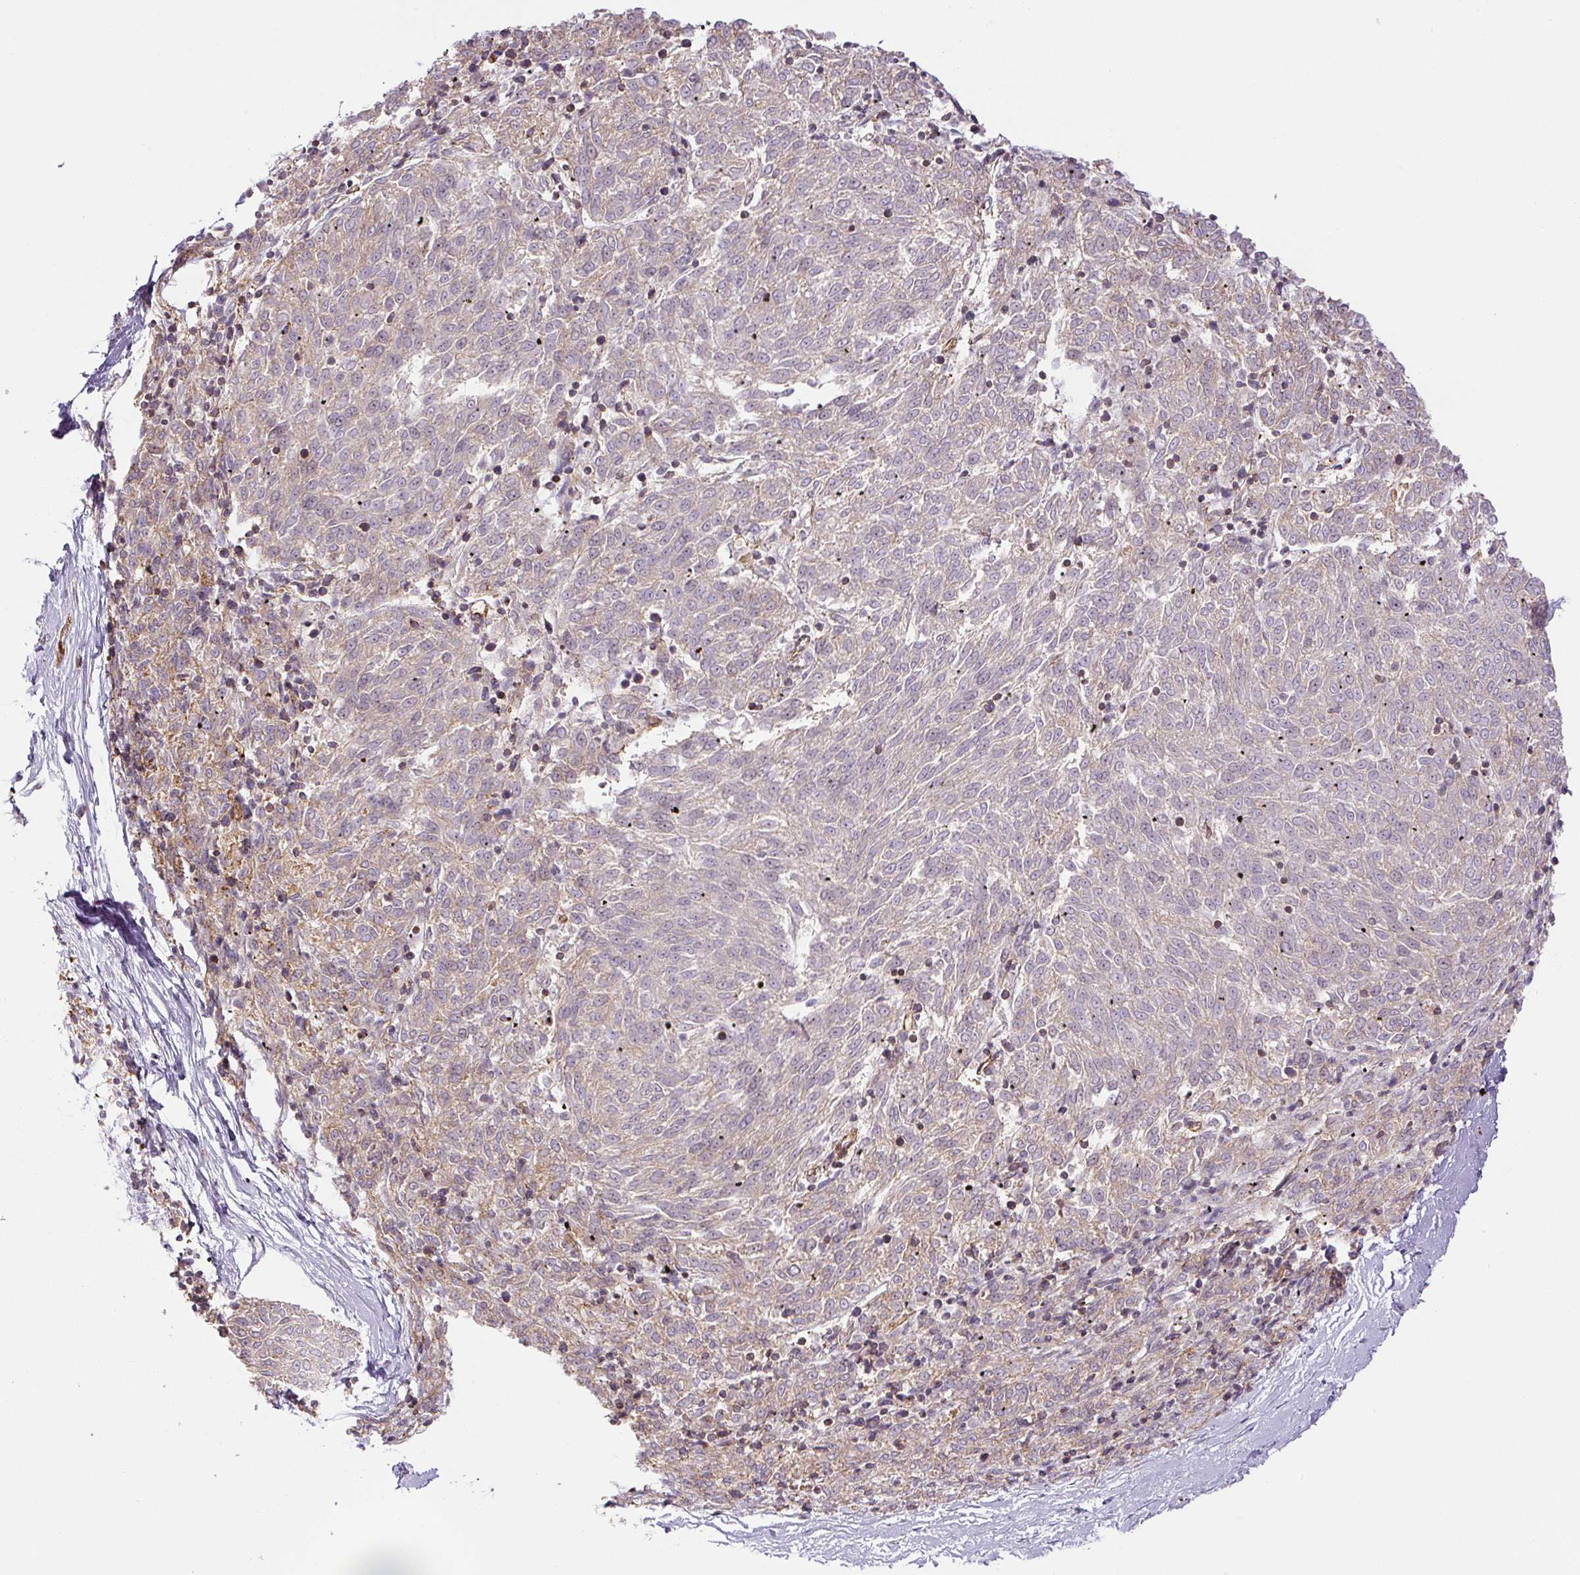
{"staining": {"intensity": "weak", "quantity": "<25%", "location": "cytoplasmic/membranous"}, "tissue": "melanoma", "cell_type": "Tumor cells", "image_type": "cancer", "snomed": [{"axis": "morphology", "description": "Malignant melanoma, NOS"}, {"axis": "topography", "description": "Skin"}], "caption": "An immunohistochemistry (IHC) micrograph of malignant melanoma is shown. There is no staining in tumor cells of malignant melanoma. (Brightfield microscopy of DAB (3,3'-diaminobenzidine) immunohistochemistry at high magnification).", "gene": "MYL12A", "patient": {"sex": "female", "age": 72}}